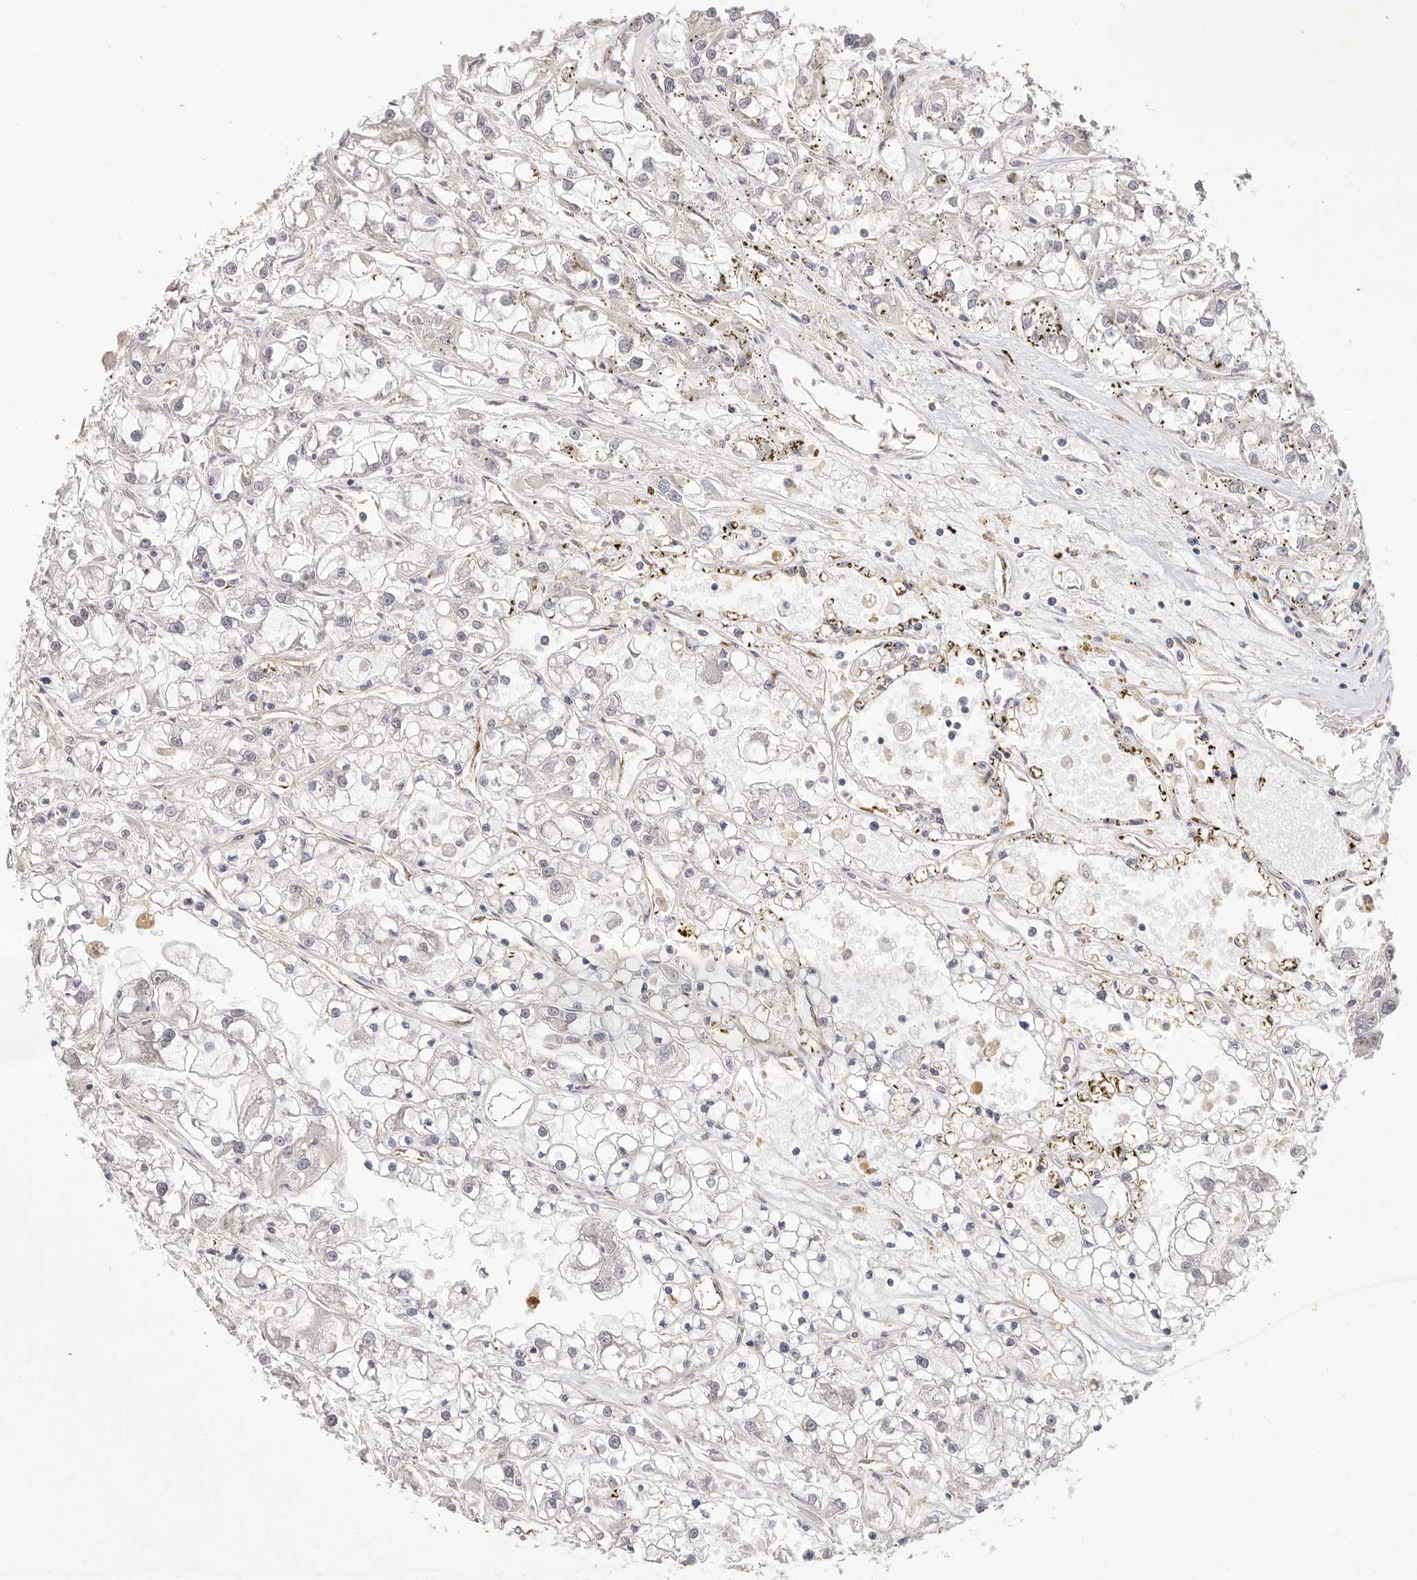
{"staining": {"intensity": "negative", "quantity": "none", "location": "none"}, "tissue": "renal cancer", "cell_type": "Tumor cells", "image_type": "cancer", "snomed": [{"axis": "morphology", "description": "Adenocarcinoma, NOS"}, {"axis": "topography", "description": "Kidney"}], "caption": "Immunohistochemistry (IHC) image of neoplastic tissue: human renal cancer (adenocarcinoma) stained with DAB (3,3'-diaminobenzidine) reveals no significant protein positivity in tumor cells.", "gene": "USP49", "patient": {"sex": "female", "age": 52}}